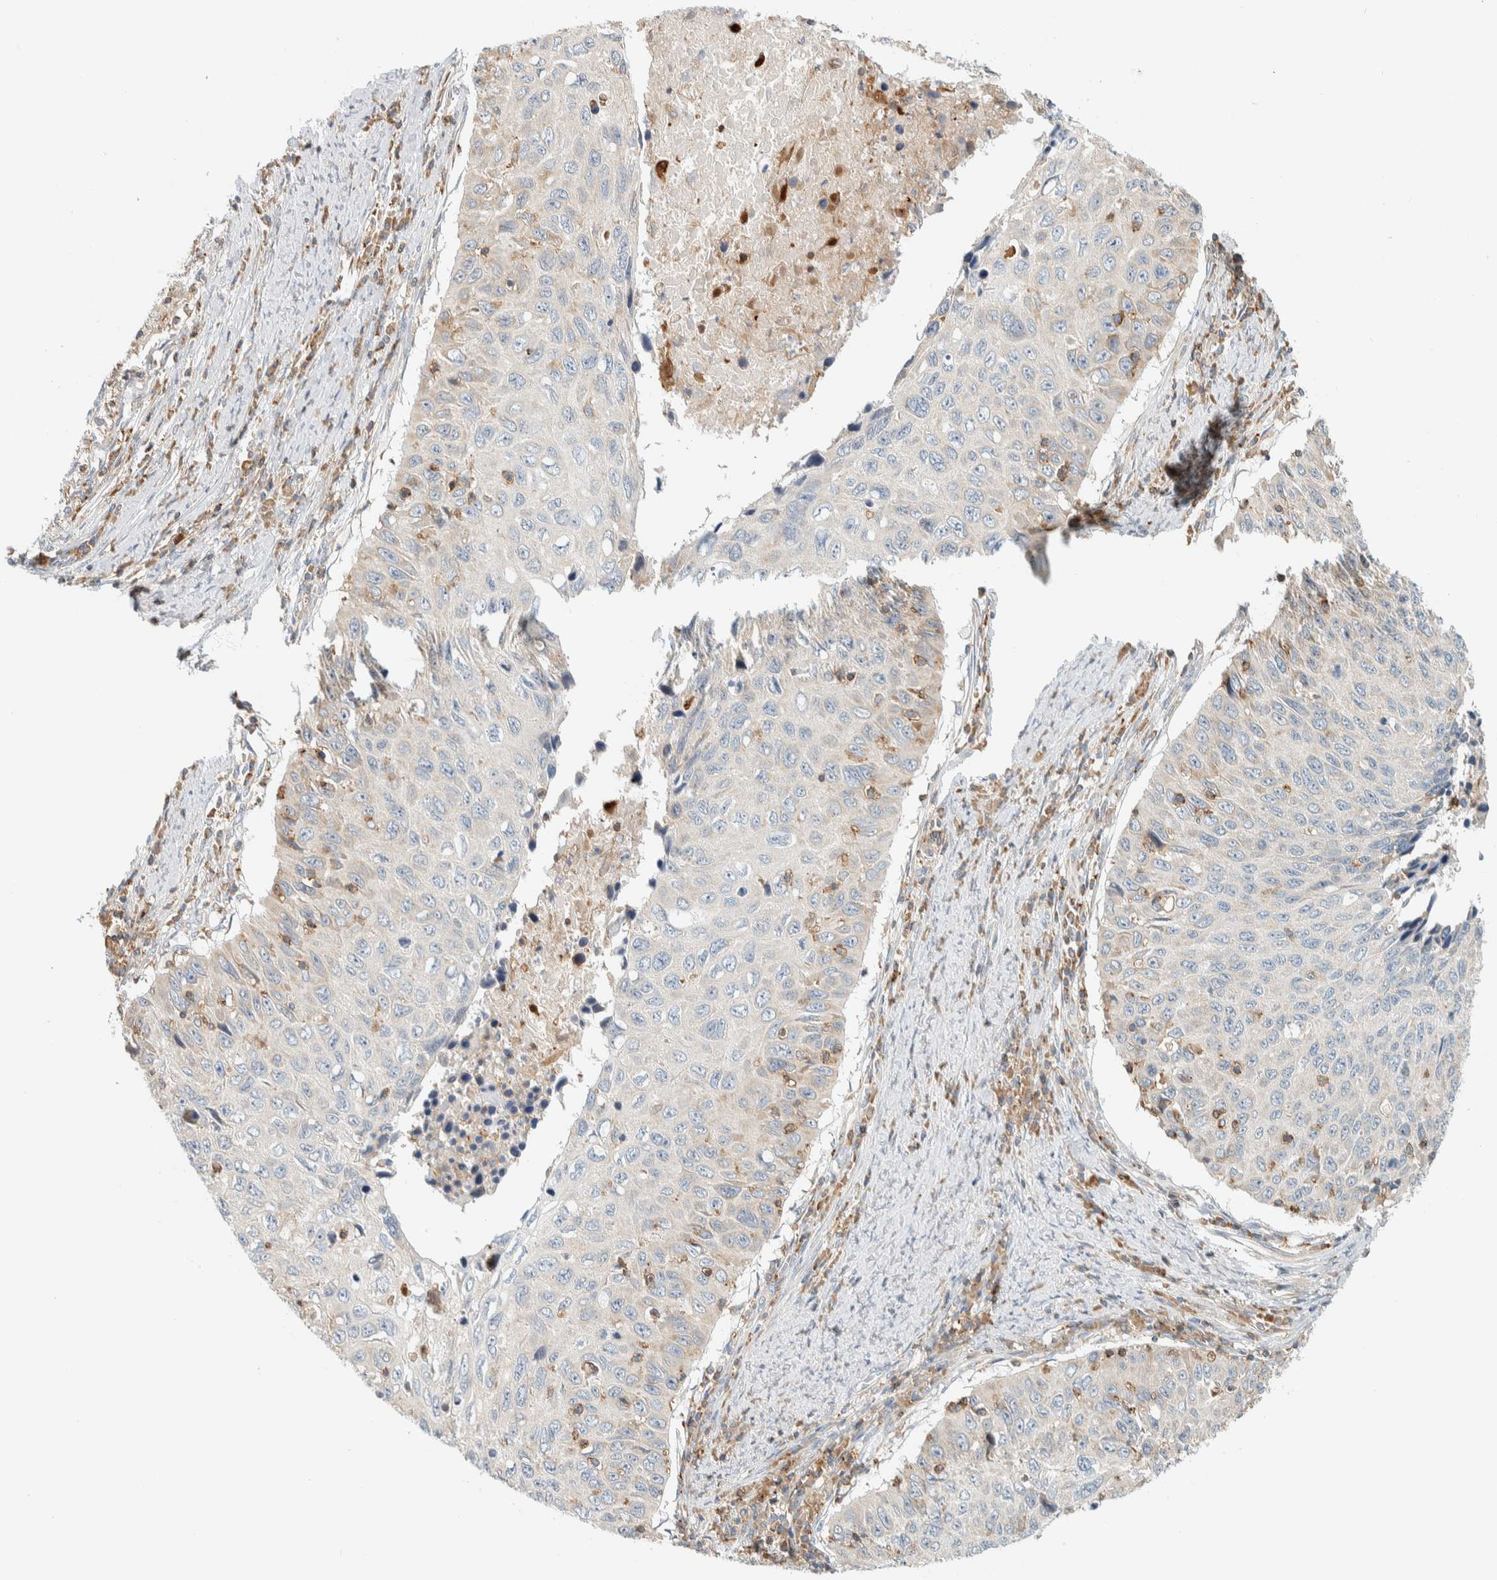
{"staining": {"intensity": "negative", "quantity": "none", "location": "none"}, "tissue": "cervical cancer", "cell_type": "Tumor cells", "image_type": "cancer", "snomed": [{"axis": "morphology", "description": "Squamous cell carcinoma, NOS"}, {"axis": "topography", "description": "Cervix"}], "caption": "Human cervical squamous cell carcinoma stained for a protein using IHC shows no positivity in tumor cells.", "gene": "CCDC57", "patient": {"sex": "female", "age": 53}}